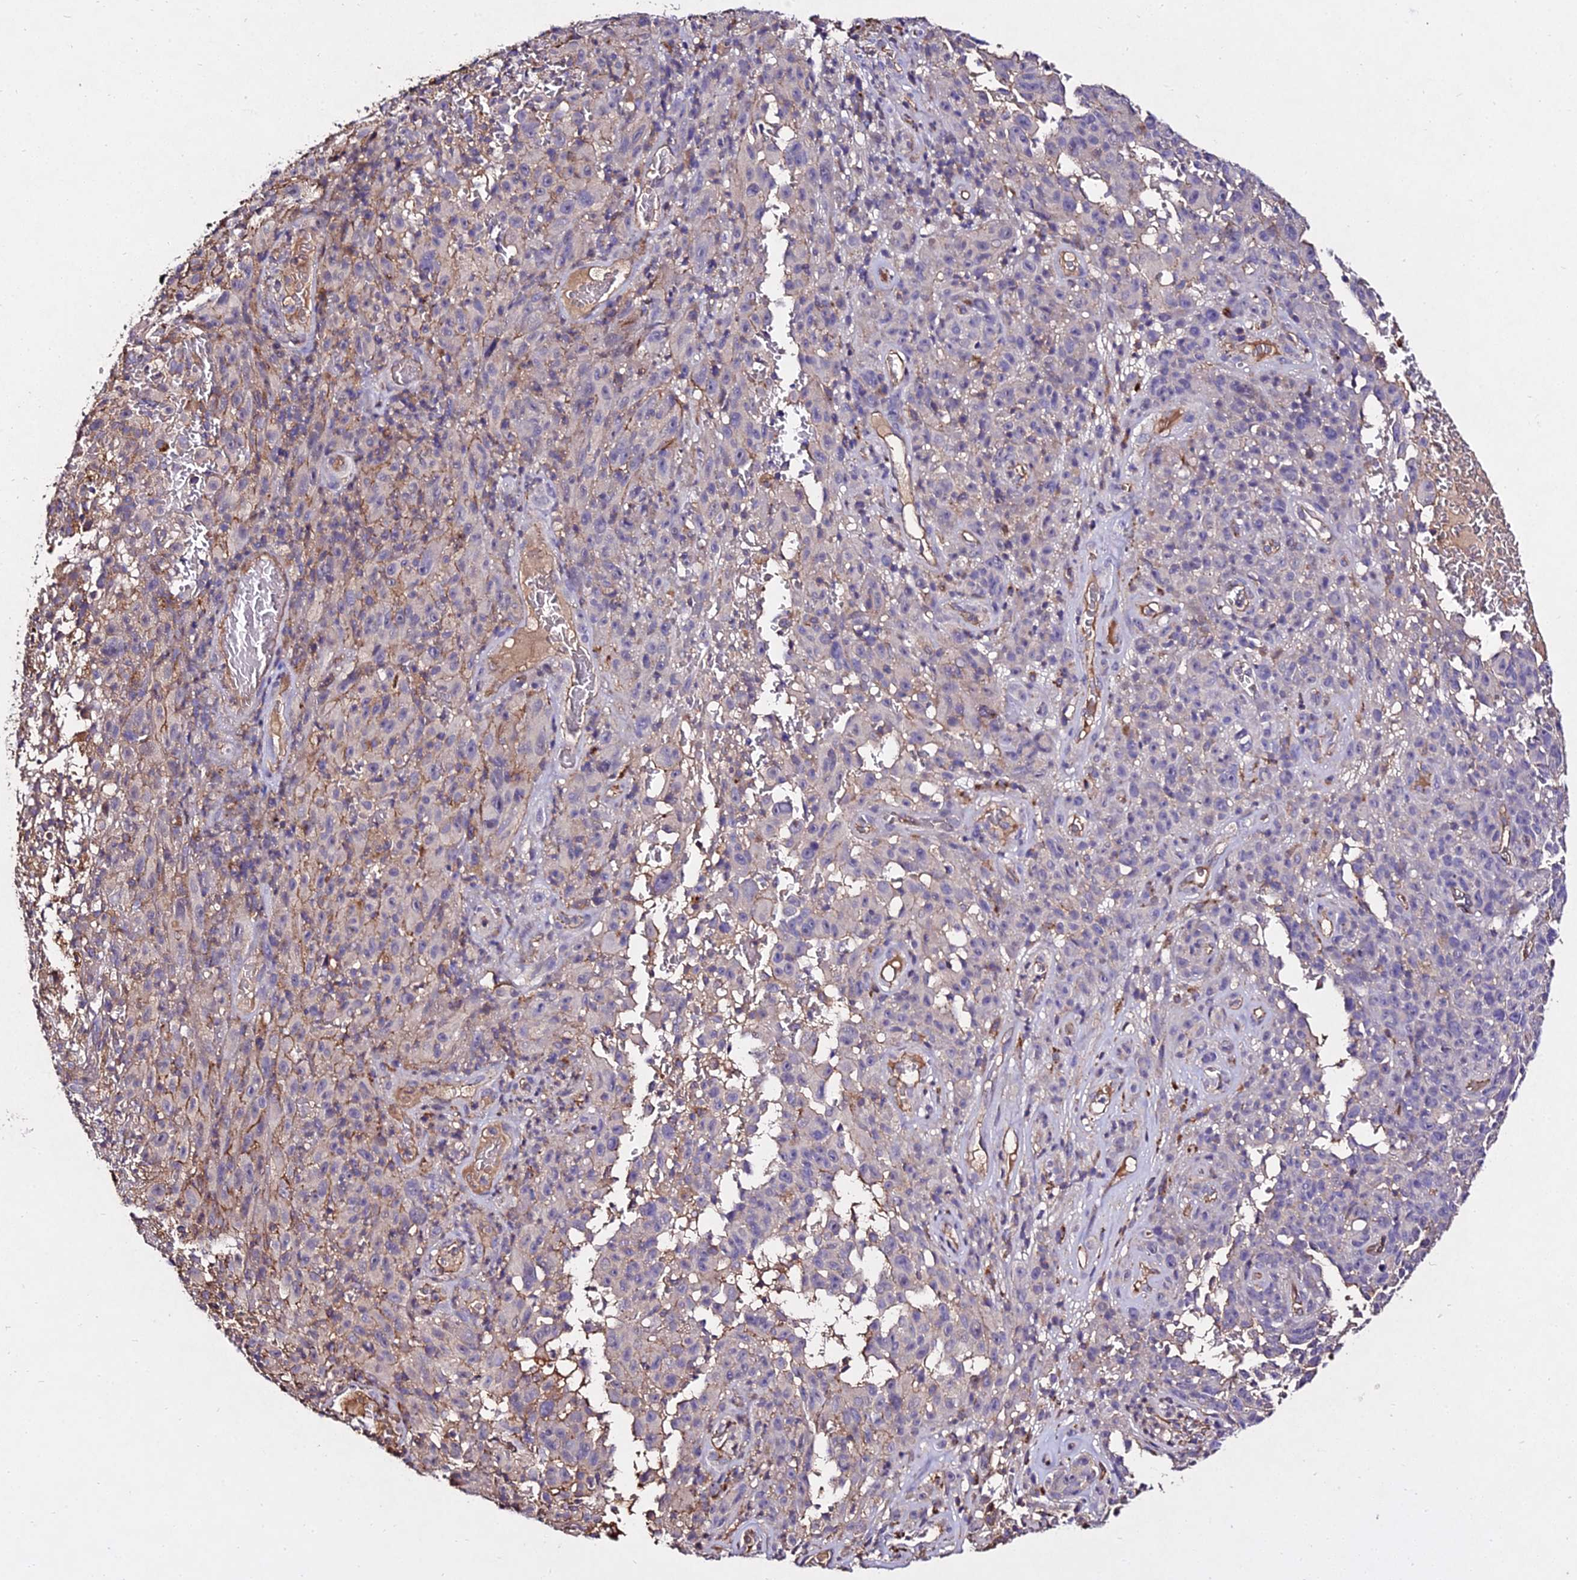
{"staining": {"intensity": "negative", "quantity": "none", "location": "none"}, "tissue": "melanoma", "cell_type": "Tumor cells", "image_type": "cancer", "snomed": [{"axis": "morphology", "description": "Malignant melanoma, NOS"}, {"axis": "topography", "description": "Skin"}], "caption": "Malignant melanoma was stained to show a protein in brown. There is no significant positivity in tumor cells.", "gene": "AP3M2", "patient": {"sex": "female", "age": 82}}